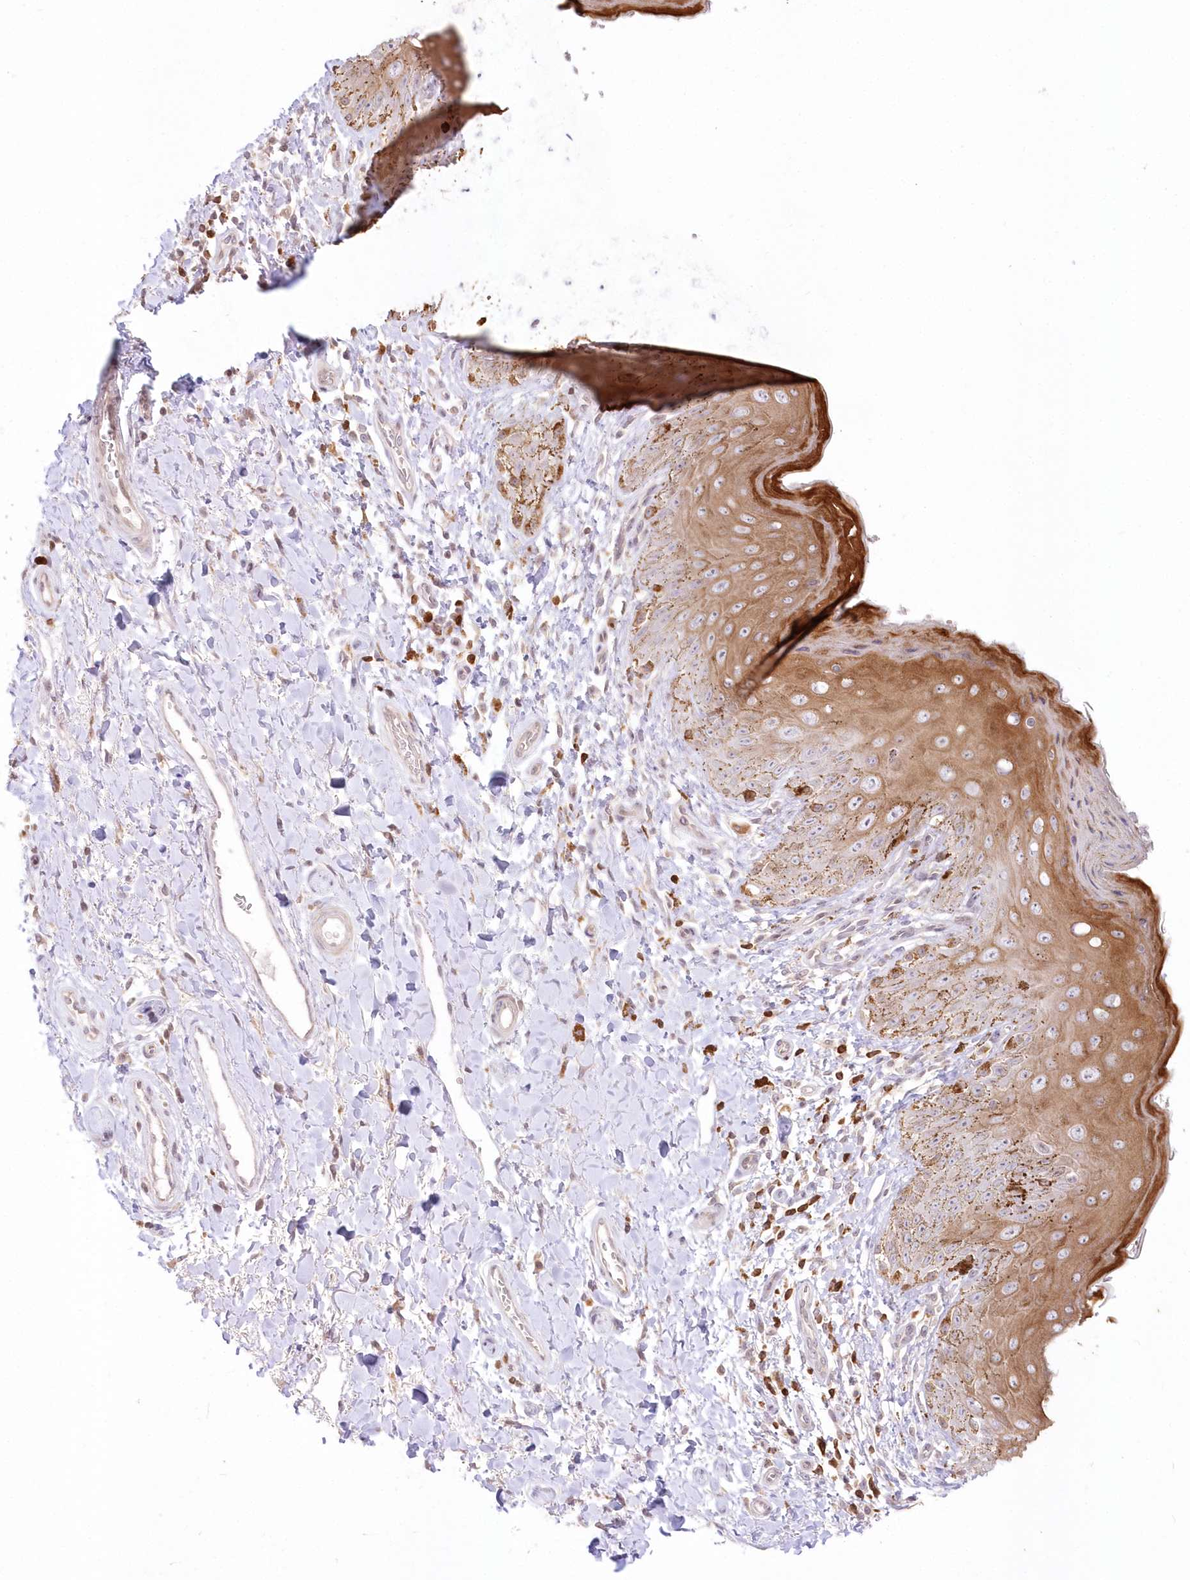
{"staining": {"intensity": "moderate", "quantity": "25%-75%", "location": "cytoplasmic/membranous"}, "tissue": "skin", "cell_type": "Epidermal cells", "image_type": "normal", "snomed": [{"axis": "morphology", "description": "Normal tissue, NOS"}, {"axis": "topography", "description": "Anal"}], "caption": "Skin stained with DAB (3,3'-diaminobenzidine) IHC shows medium levels of moderate cytoplasmic/membranous expression in about 25%-75% of epidermal cells.", "gene": "MTMR3", "patient": {"sex": "male", "age": 44}}